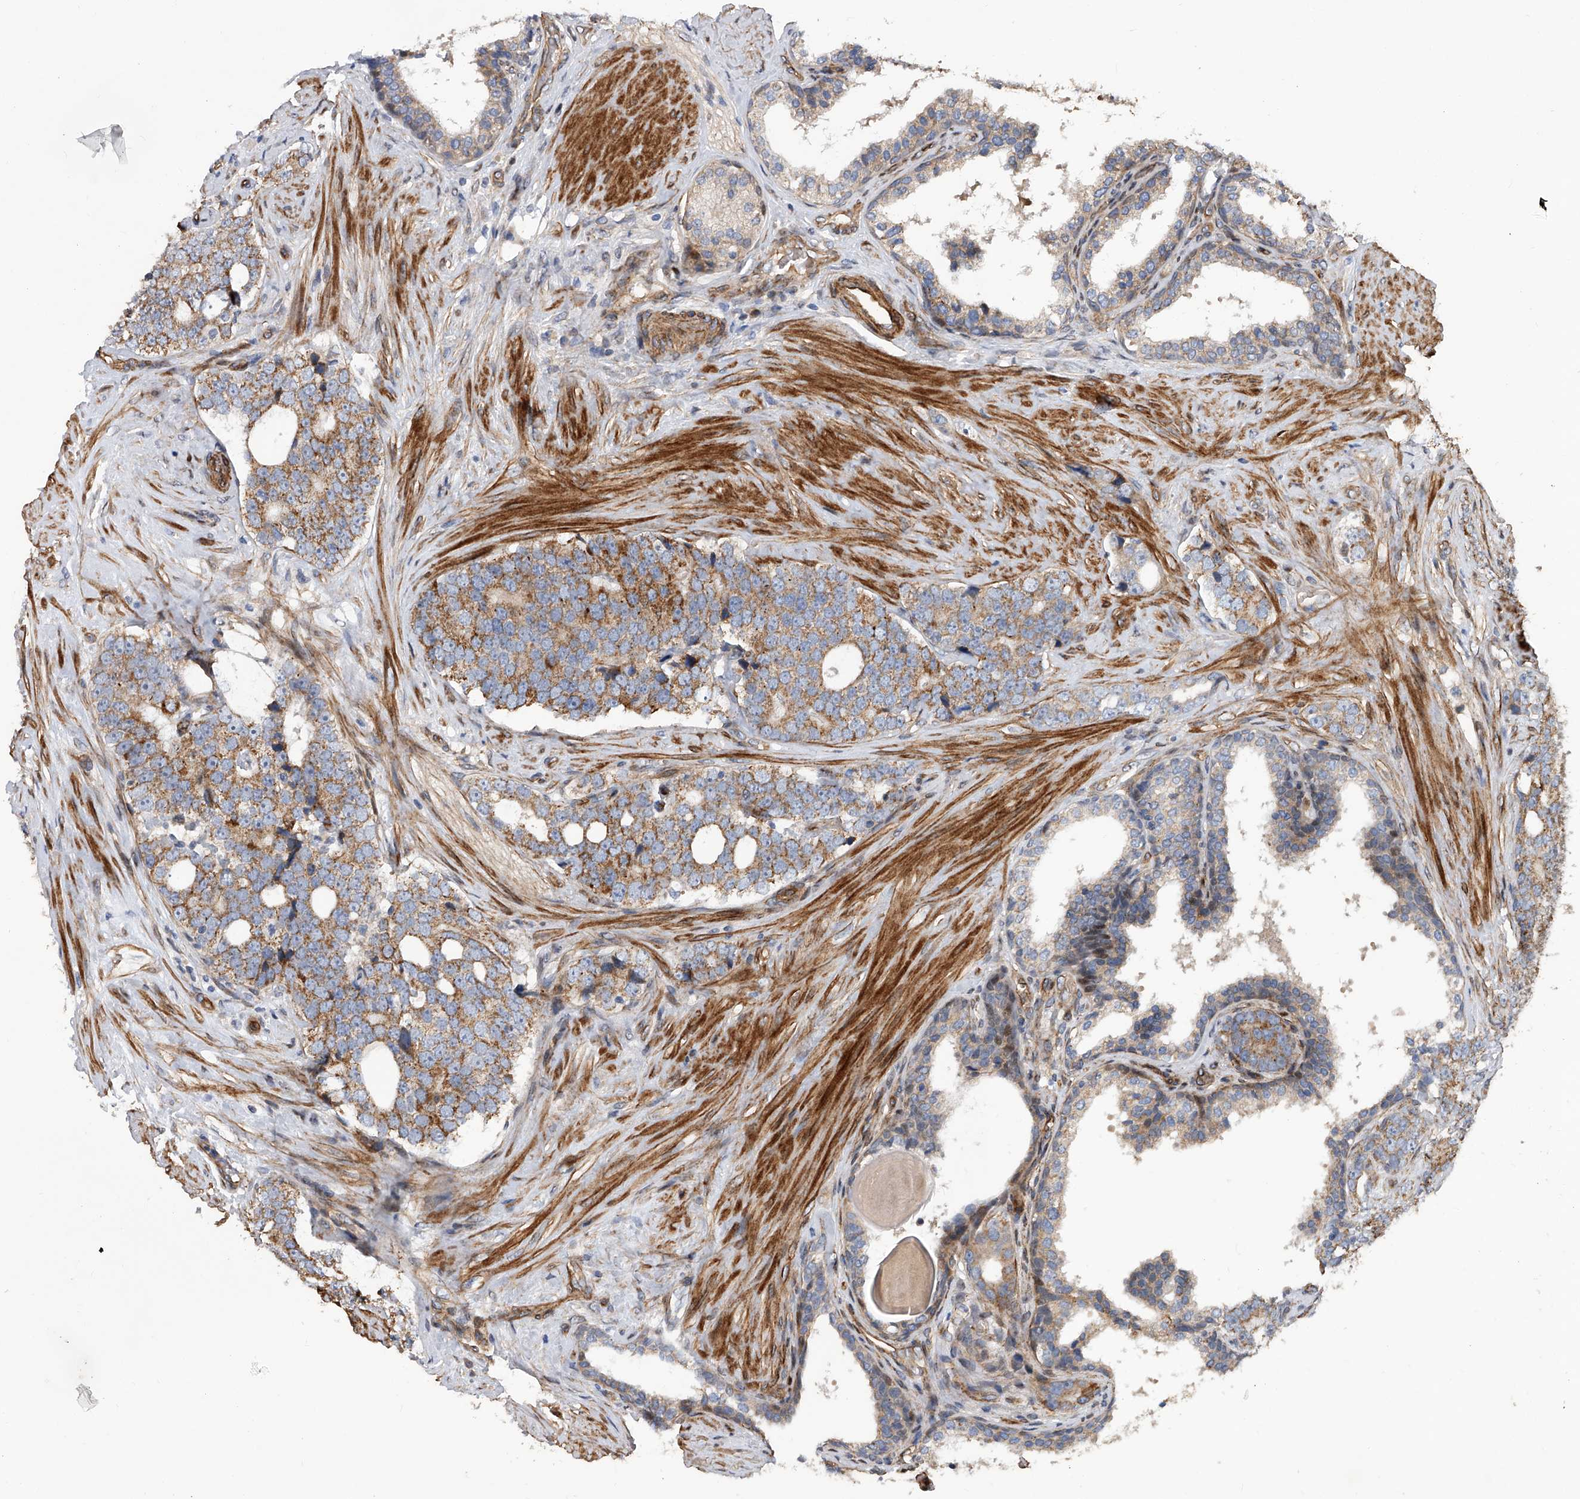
{"staining": {"intensity": "moderate", "quantity": ">75%", "location": "cytoplasmic/membranous"}, "tissue": "prostate cancer", "cell_type": "Tumor cells", "image_type": "cancer", "snomed": [{"axis": "morphology", "description": "Adenocarcinoma, High grade"}, {"axis": "topography", "description": "Prostate"}], "caption": "A medium amount of moderate cytoplasmic/membranous staining is seen in about >75% of tumor cells in prostate cancer (high-grade adenocarcinoma) tissue.", "gene": "PDSS2", "patient": {"sex": "male", "age": 56}}